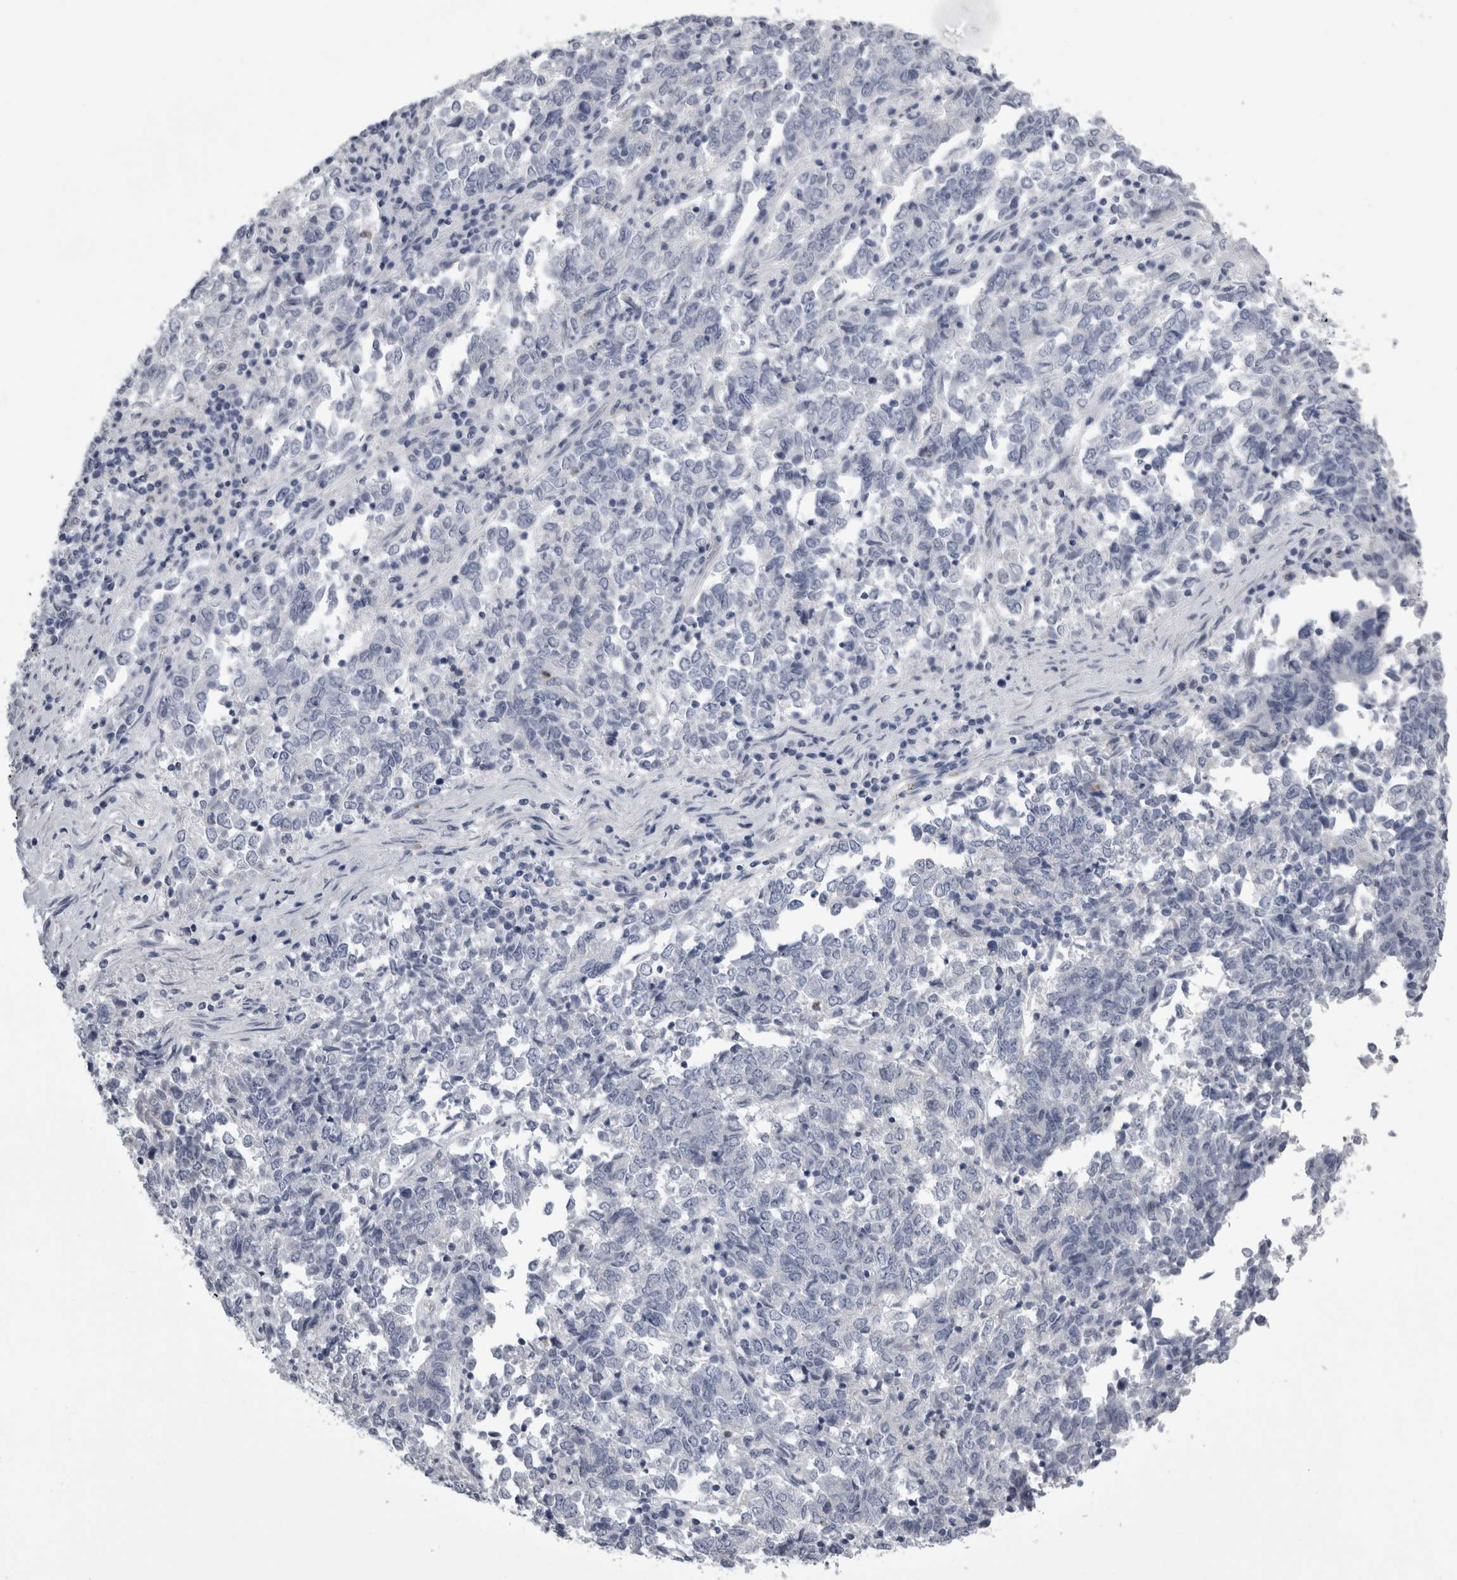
{"staining": {"intensity": "negative", "quantity": "none", "location": "none"}, "tissue": "endometrial cancer", "cell_type": "Tumor cells", "image_type": "cancer", "snomed": [{"axis": "morphology", "description": "Adenocarcinoma, NOS"}, {"axis": "topography", "description": "Endometrium"}], "caption": "This is a photomicrograph of immunohistochemistry (IHC) staining of endometrial cancer (adenocarcinoma), which shows no positivity in tumor cells.", "gene": "ALDH8A1", "patient": {"sex": "female", "age": 80}}